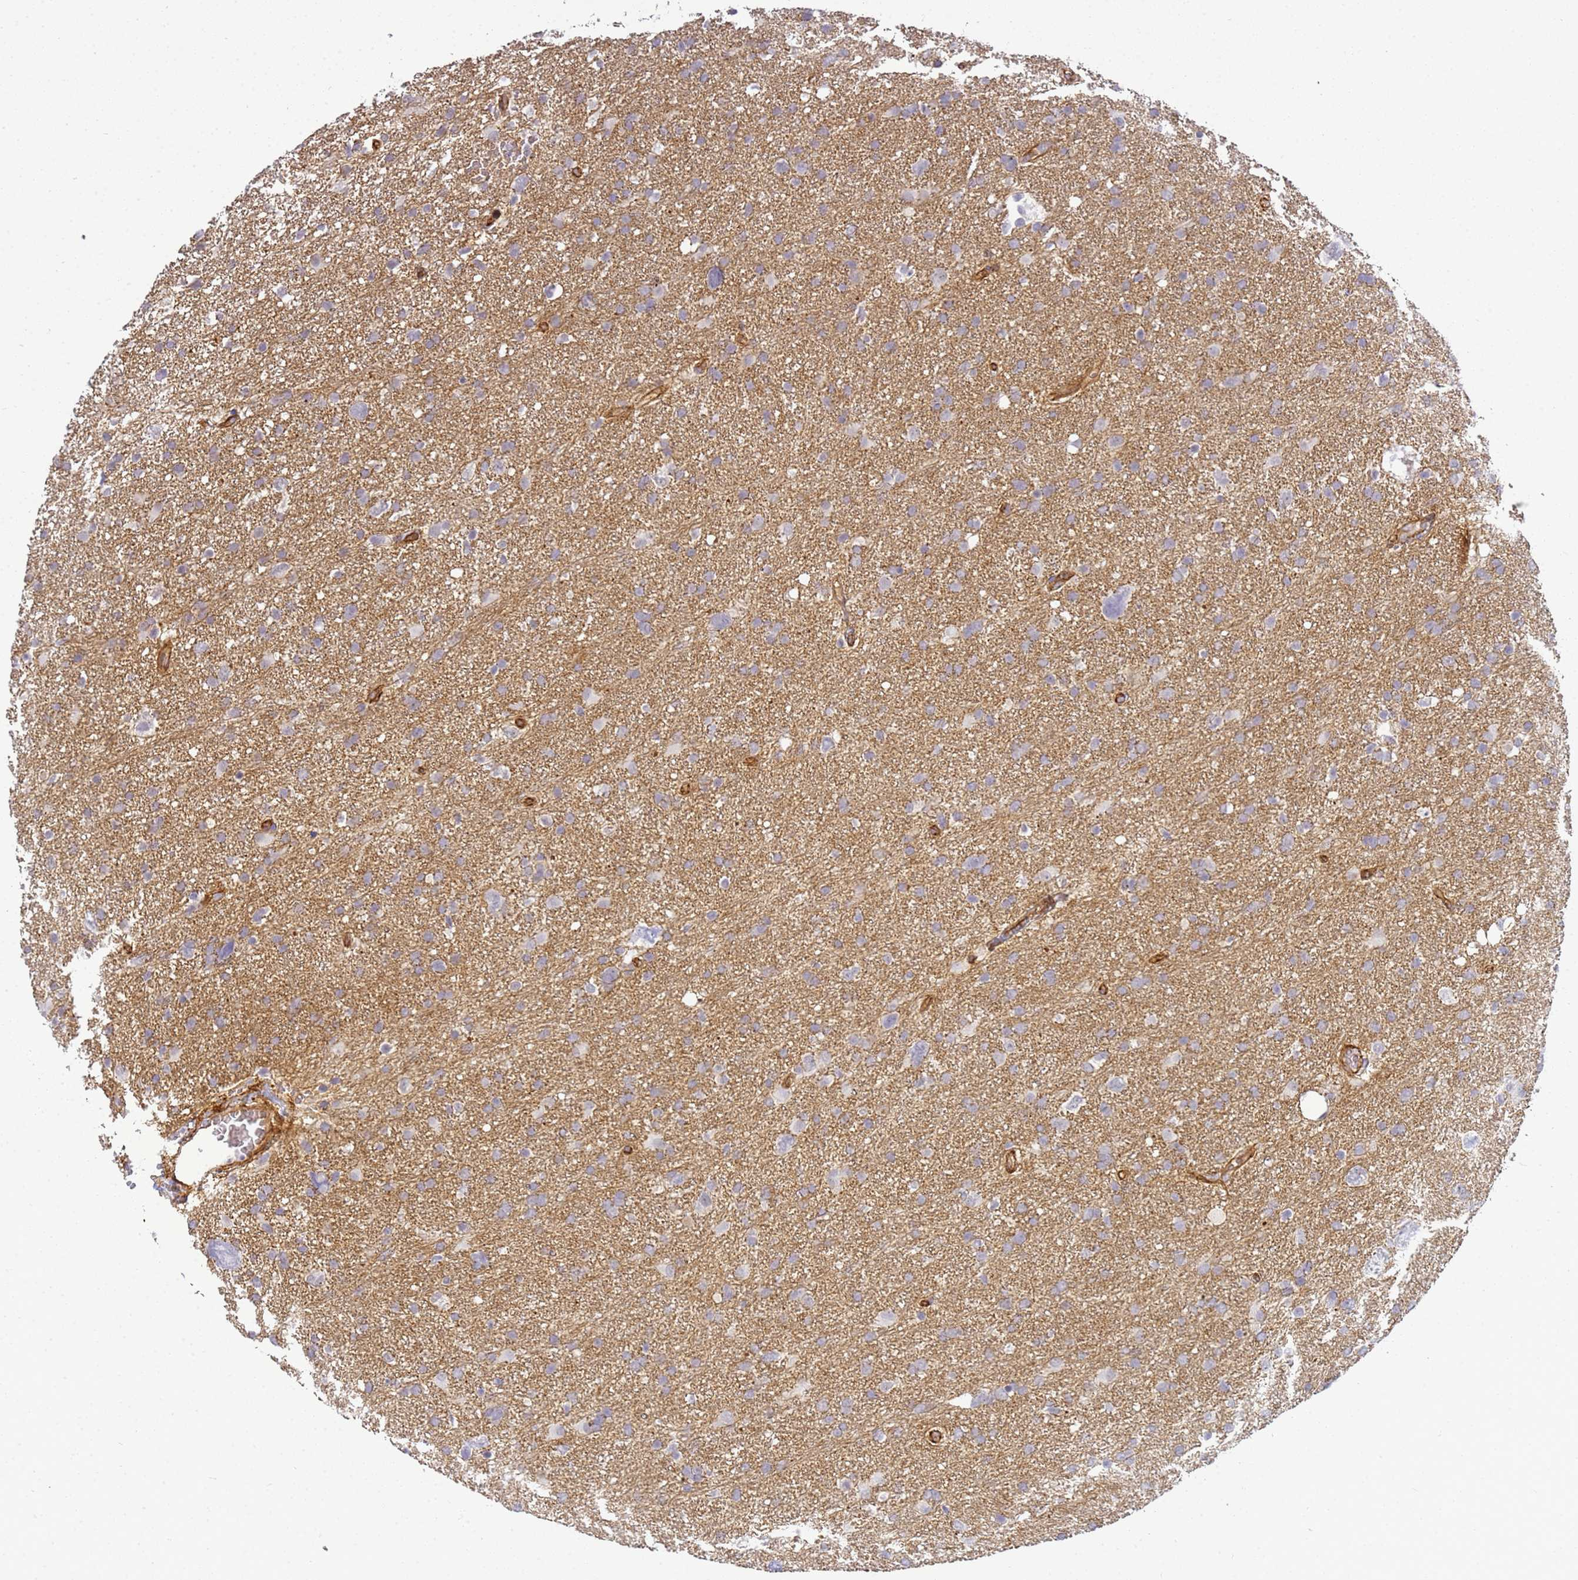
{"staining": {"intensity": "negative", "quantity": "none", "location": "none"}, "tissue": "glioma", "cell_type": "Tumor cells", "image_type": "cancer", "snomed": [{"axis": "morphology", "description": "Glioma, malignant, High grade"}, {"axis": "topography", "description": "Brain"}], "caption": "This photomicrograph is of glioma stained with immunohistochemistry to label a protein in brown with the nuclei are counter-stained blue. There is no expression in tumor cells. (DAB immunohistochemistry, high magnification).", "gene": "GON4L", "patient": {"sex": "male", "age": 61}}